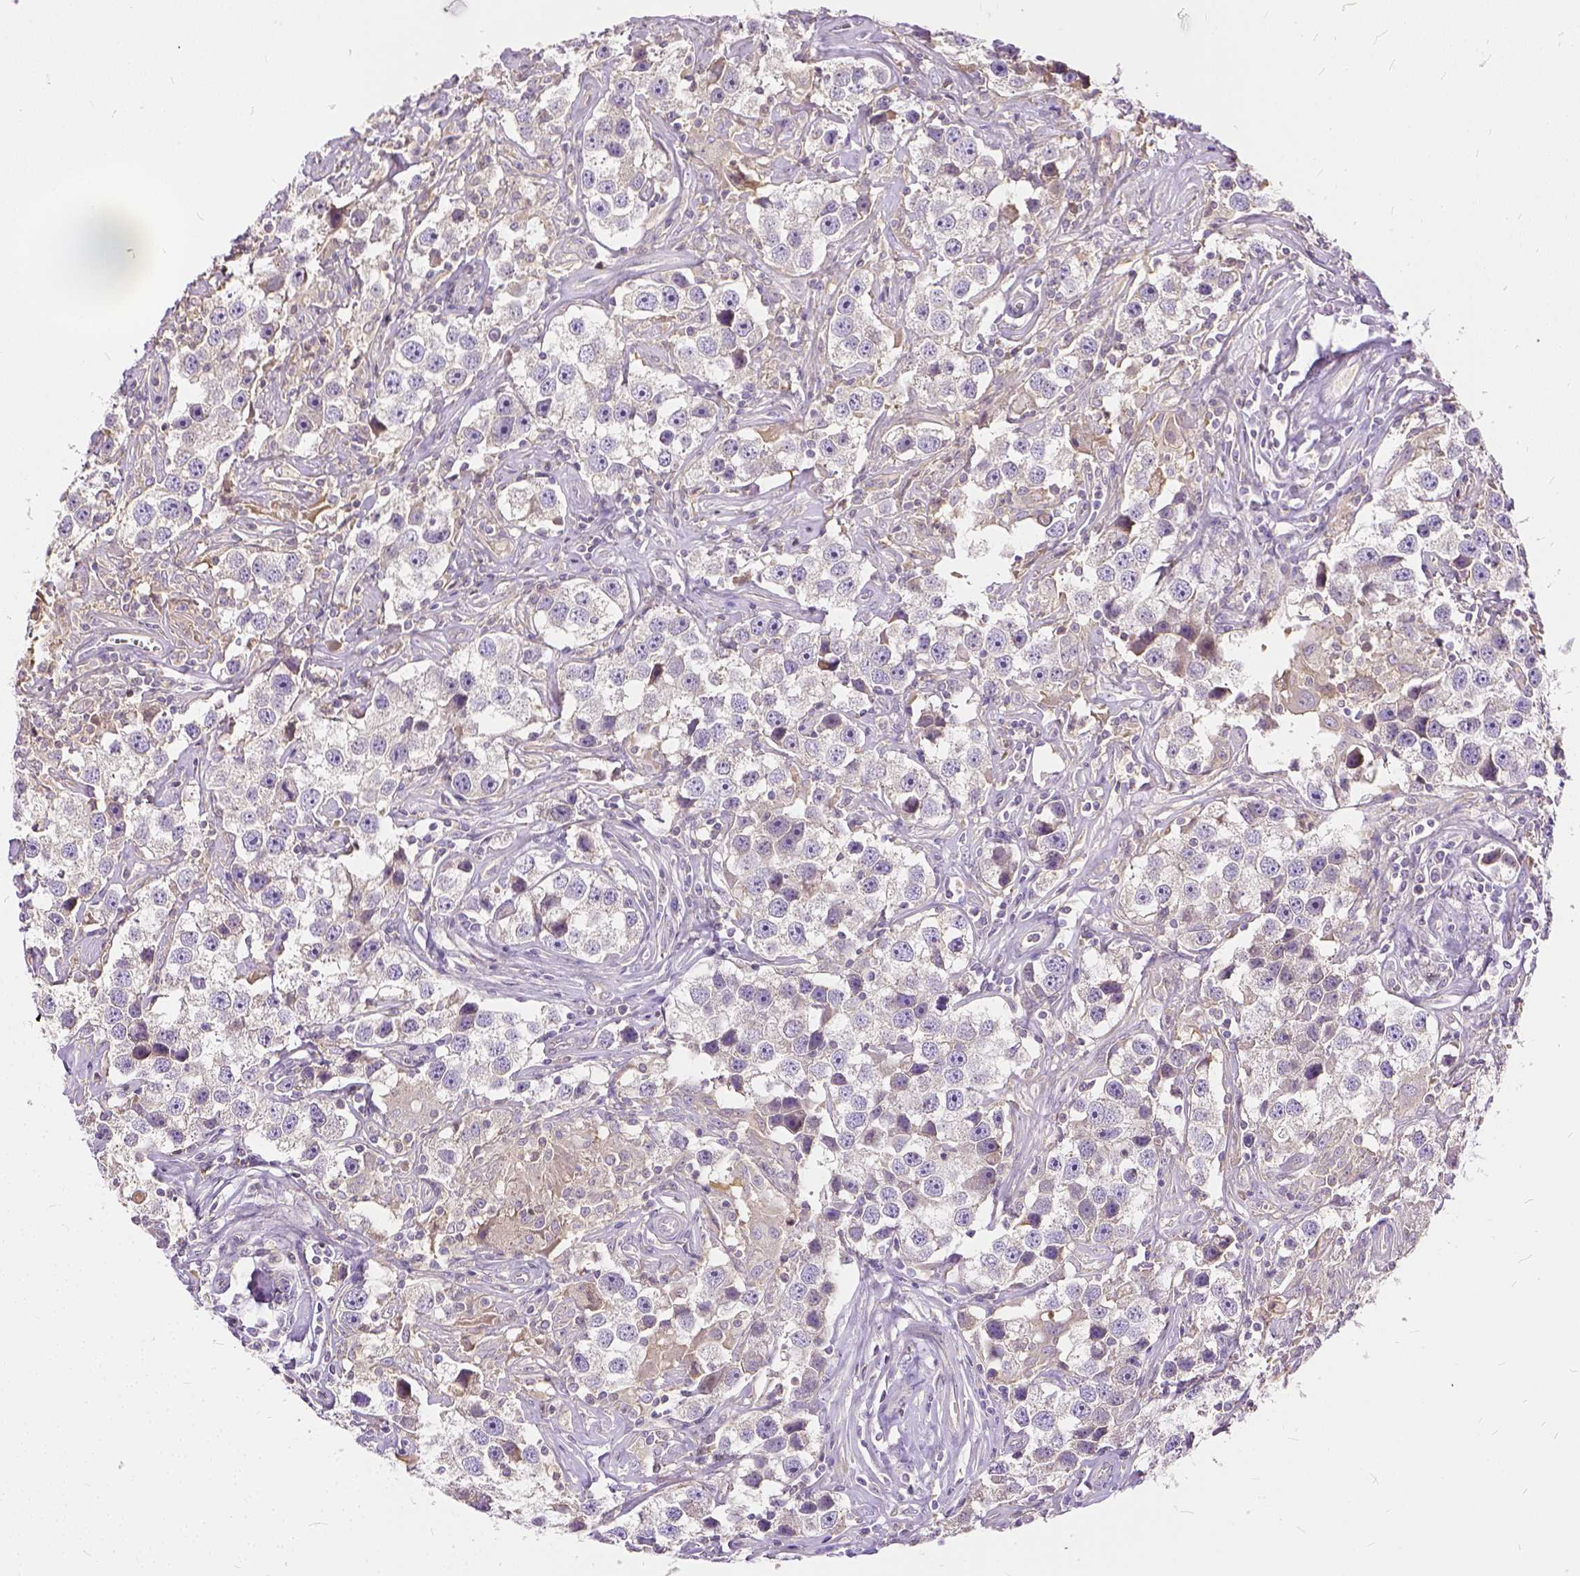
{"staining": {"intensity": "negative", "quantity": "none", "location": "none"}, "tissue": "testis cancer", "cell_type": "Tumor cells", "image_type": "cancer", "snomed": [{"axis": "morphology", "description": "Seminoma, NOS"}, {"axis": "topography", "description": "Testis"}], "caption": "Immunohistochemistry (IHC) of testis cancer (seminoma) shows no staining in tumor cells. (DAB (3,3'-diaminobenzidine) IHC, high magnification).", "gene": "CADM4", "patient": {"sex": "male", "age": 49}}